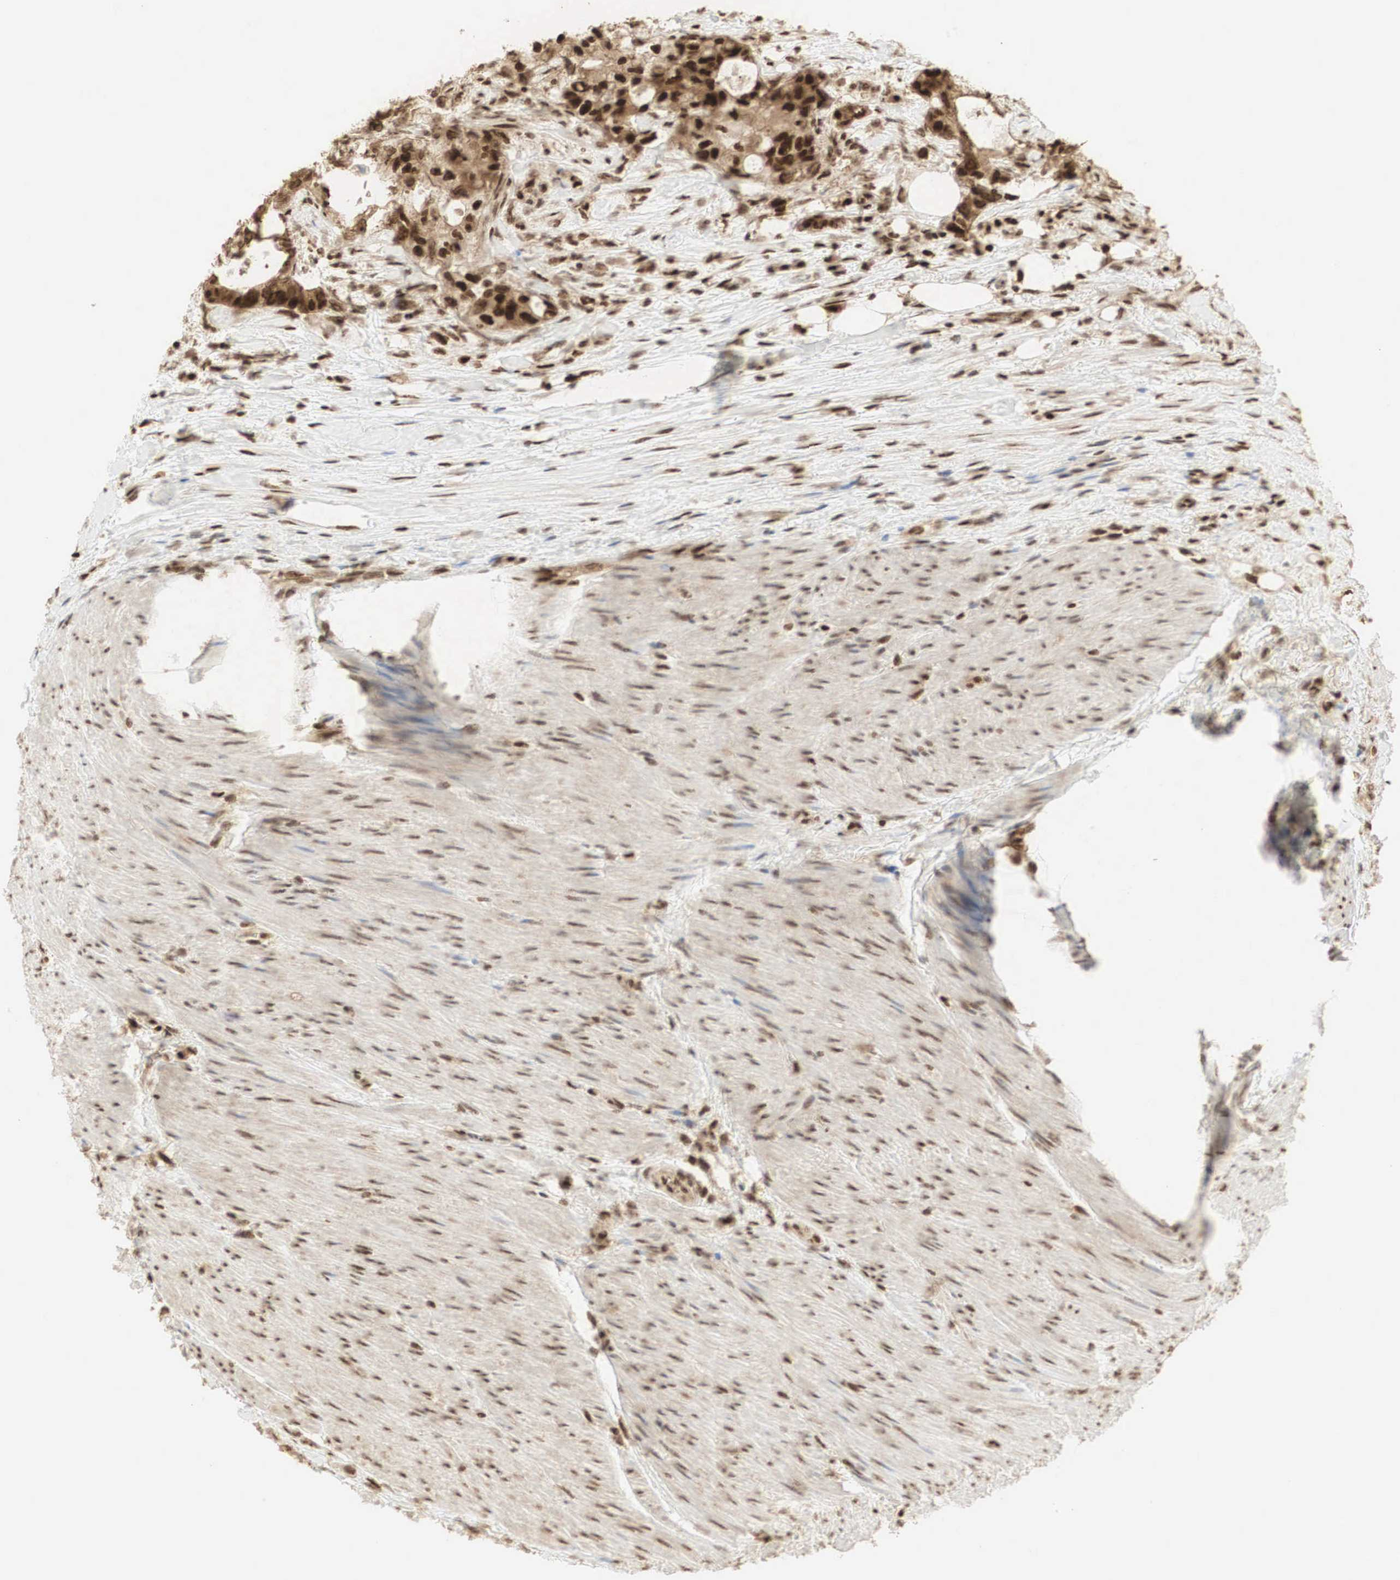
{"staining": {"intensity": "strong", "quantity": "25%-75%", "location": "cytoplasmic/membranous,nuclear"}, "tissue": "colorectal cancer", "cell_type": "Tumor cells", "image_type": "cancer", "snomed": [{"axis": "morphology", "description": "Adenocarcinoma, NOS"}, {"axis": "topography", "description": "Rectum"}], "caption": "Immunohistochemical staining of human colorectal cancer (adenocarcinoma) exhibits high levels of strong cytoplasmic/membranous and nuclear positivity in about 25%-75% of tumor cells.", "gene": "RNF113A", "patient": {"sex": "female", "age": 57}}